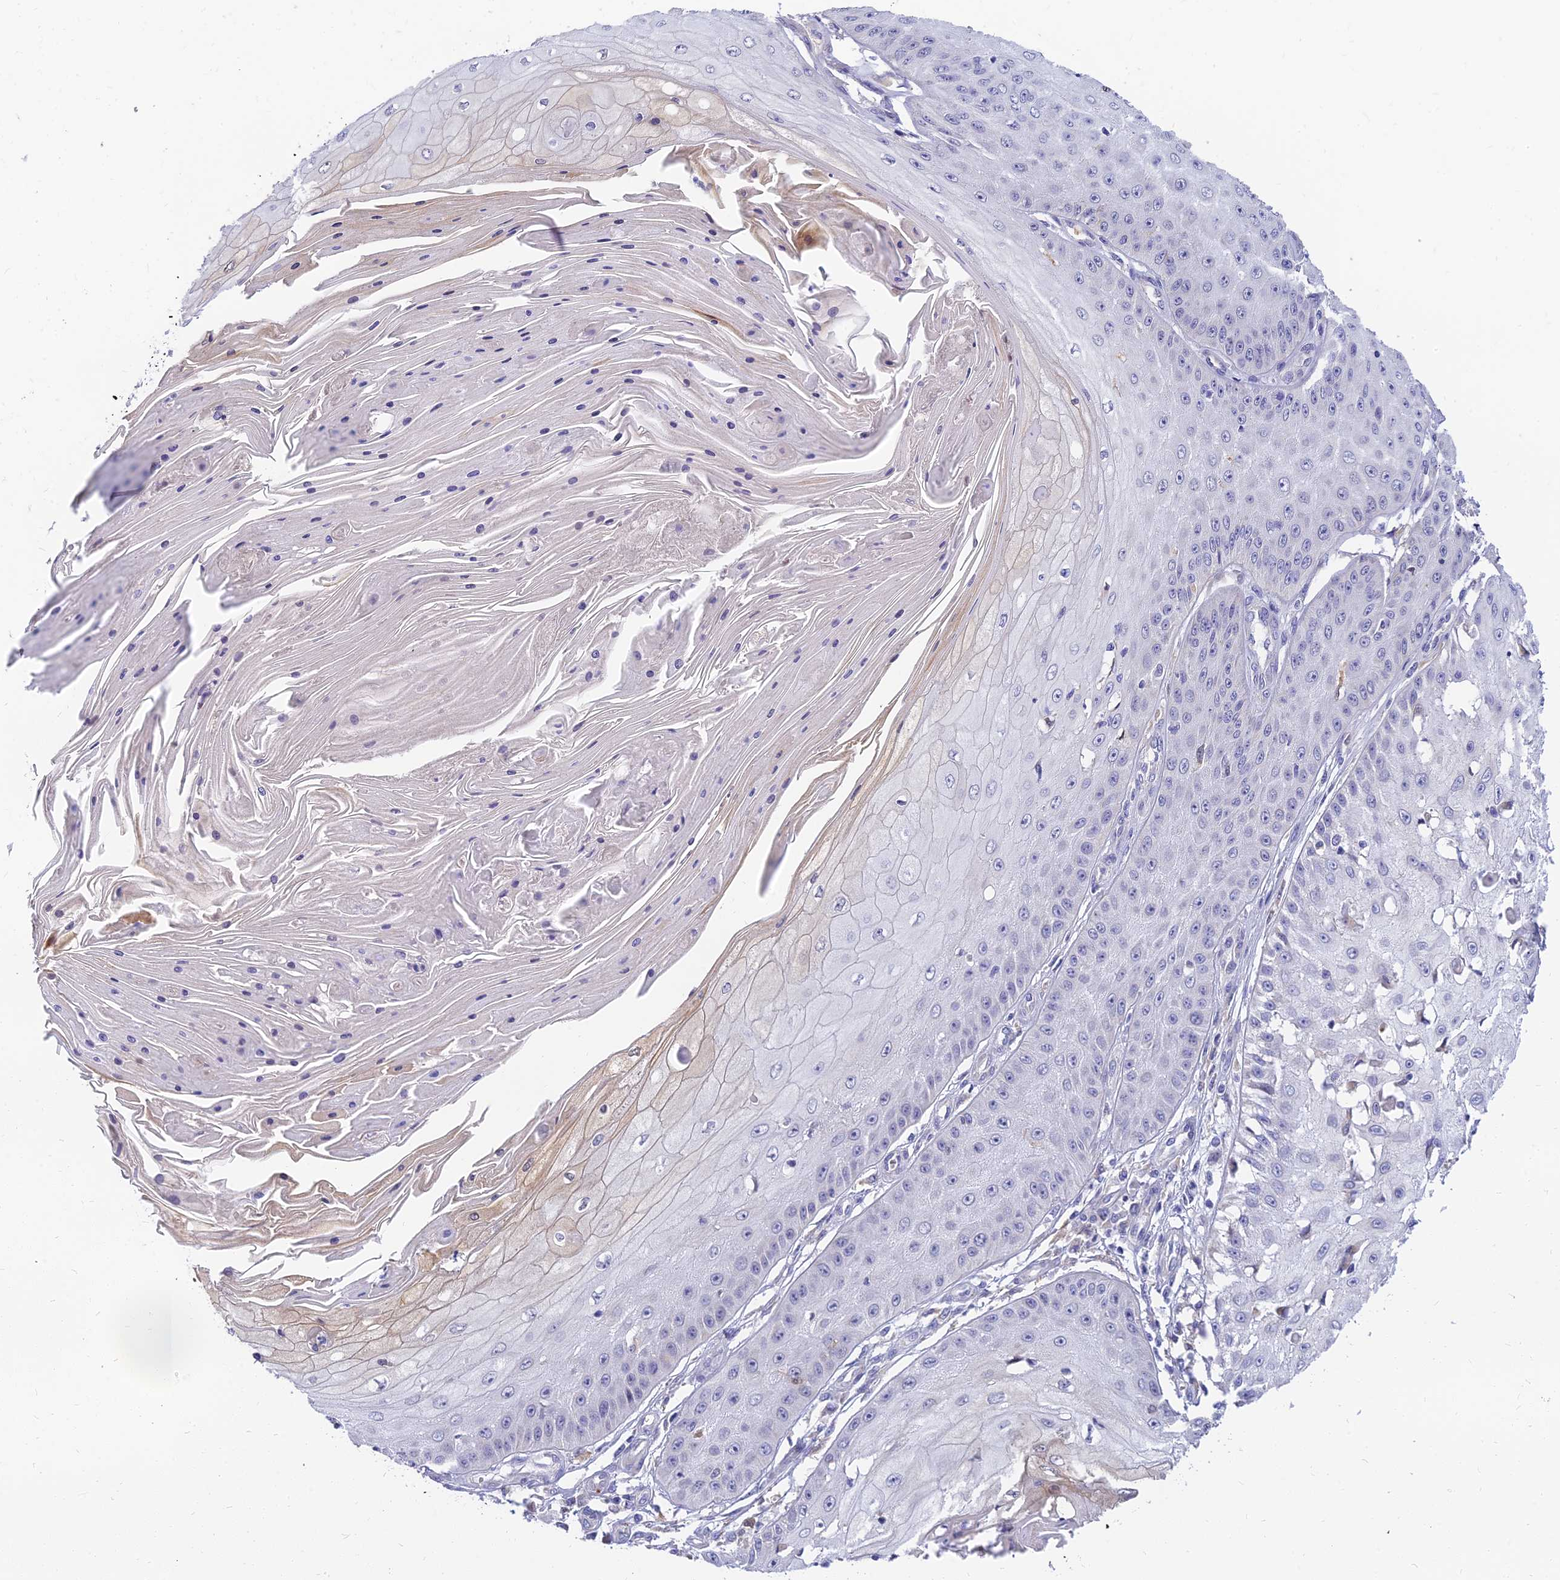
{"staining": {"intensity": "negative", "quantity": "none", "location": "none"}, "tissue": "skin cancer", "cell_type": "Tumor cells", "image_type": "cancer", "snomed": [{"axis": "morphology", "description": "Squamous cell carcinoma, NOS"}, {"axis": "topography", "description": "Skin"}], "caption": "This image is of squamous cell carcinoma (skin) stained with immunohistochemistry (IHC) to label a protein in brown with the nuclei are counter-stained blue. There is no staining in tumor cells.", "gene": "ANKS4B", "patient": {"sex": "male", "age": 70}}